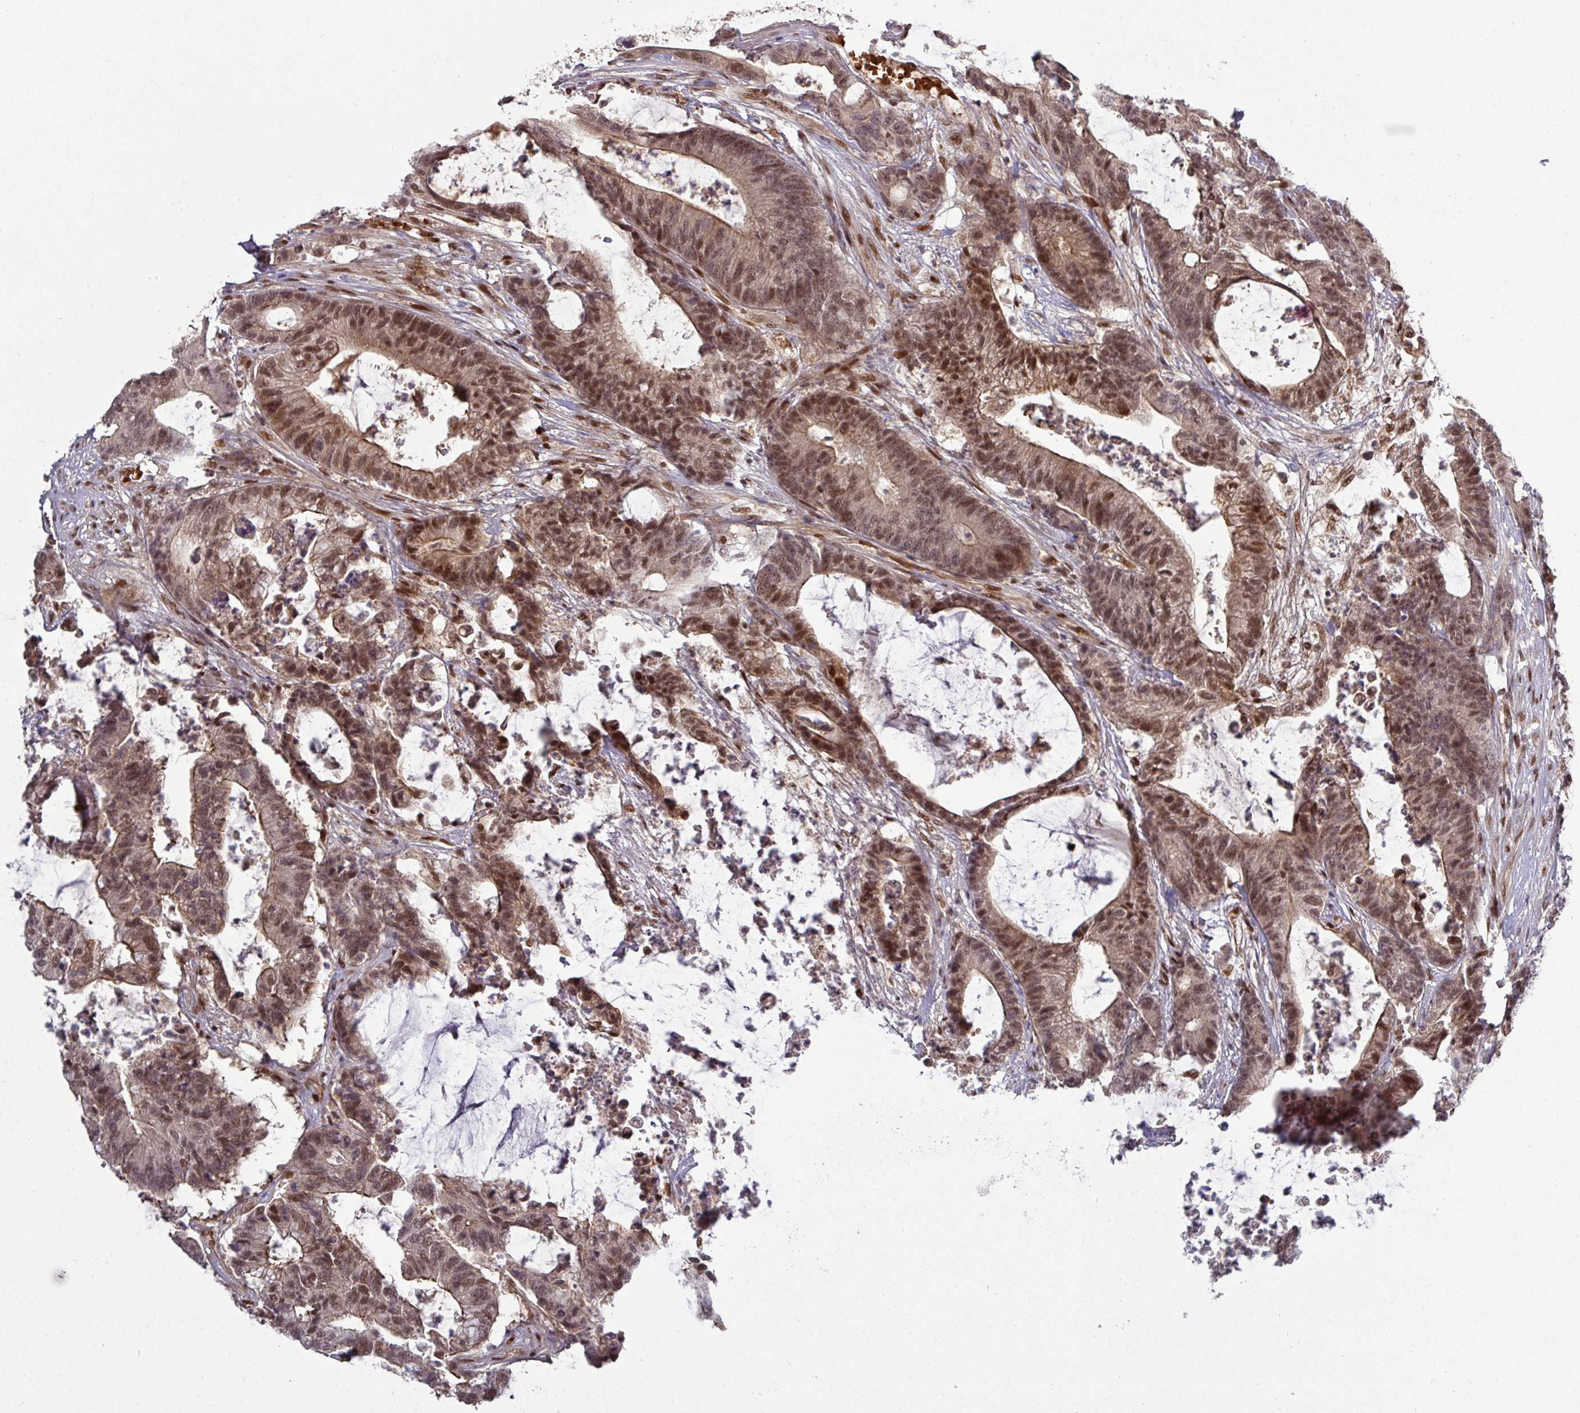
{"staining": {"intensity": "moderate", "quantity": ">75%", "location": "cytoplasmic/membranous,nuclear"}, "tissue": "colorectal cancer", "cell_type": "Tumor cells", "image_type": "cancer", "snomed": [{"axis": "morphology", "description": "Adenocarcinoma, NOS"}, {"axis": "topography", "description": "Colon"}], "caption": "Protein expression analysis of human colorectal cancer (adenocarcinoma) reveals moderate cytoplasmic/membranous and nuclear positivity in about >75% of tumor cells.", "gene": "CIC", "patient": {"sex": "female", "age": 84}}